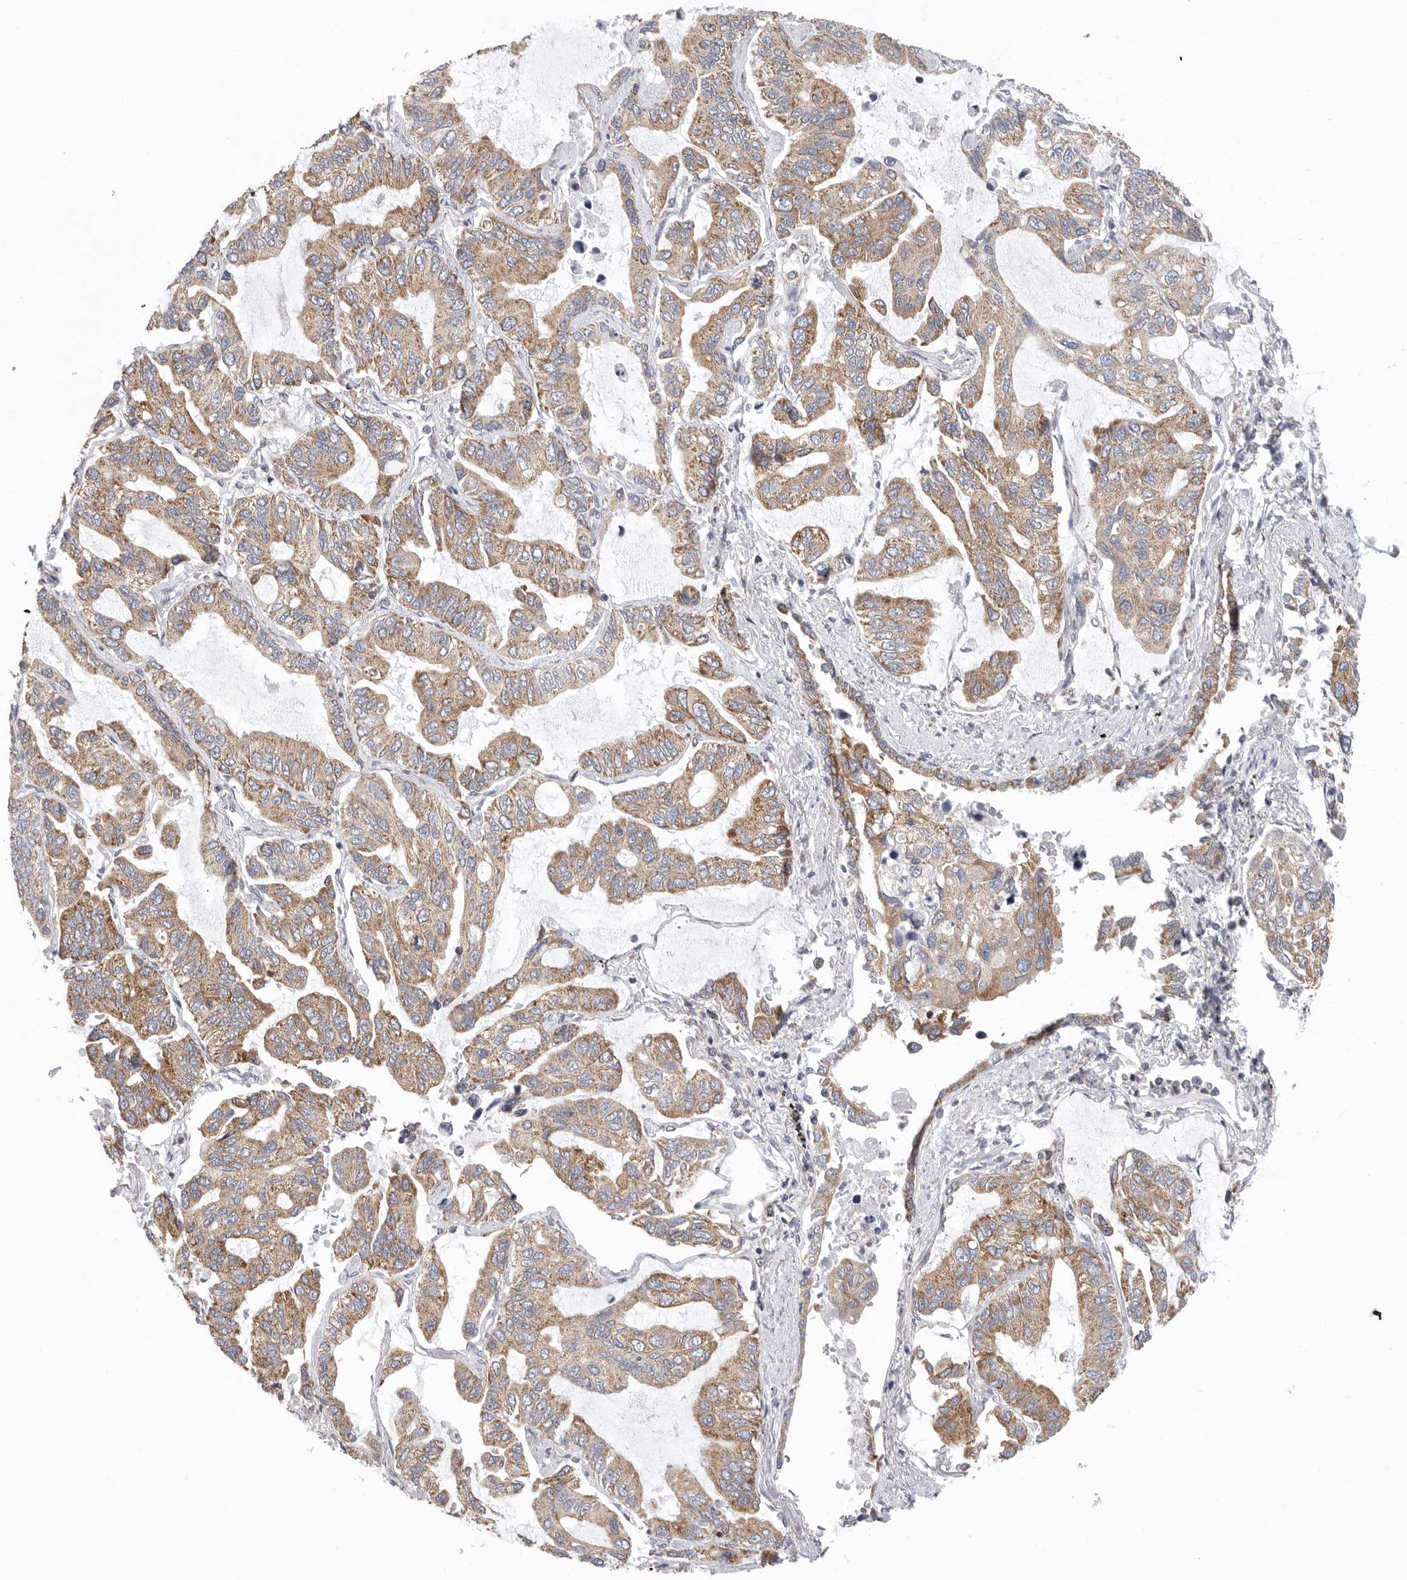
{"staining": {"intensity": "moderate", "quantity": ">75%", "location": "cytoplasmic/membranous"}, "tissue": "lung cancer", "cell_type": "Tumor cells", "image_type": "cancer", "snomed": [{"axis": "morphology", "description": "Adenocarcinoma, NOS"}, {"axis": "topography", "description": "Lung"}], "caption": "Tumor cells display moderate cytoplasmic/membranous staining in about >75% of cells in lung cancer.", "gene": "FKBP8", "patient": {"sex": "male", "age": 64}}